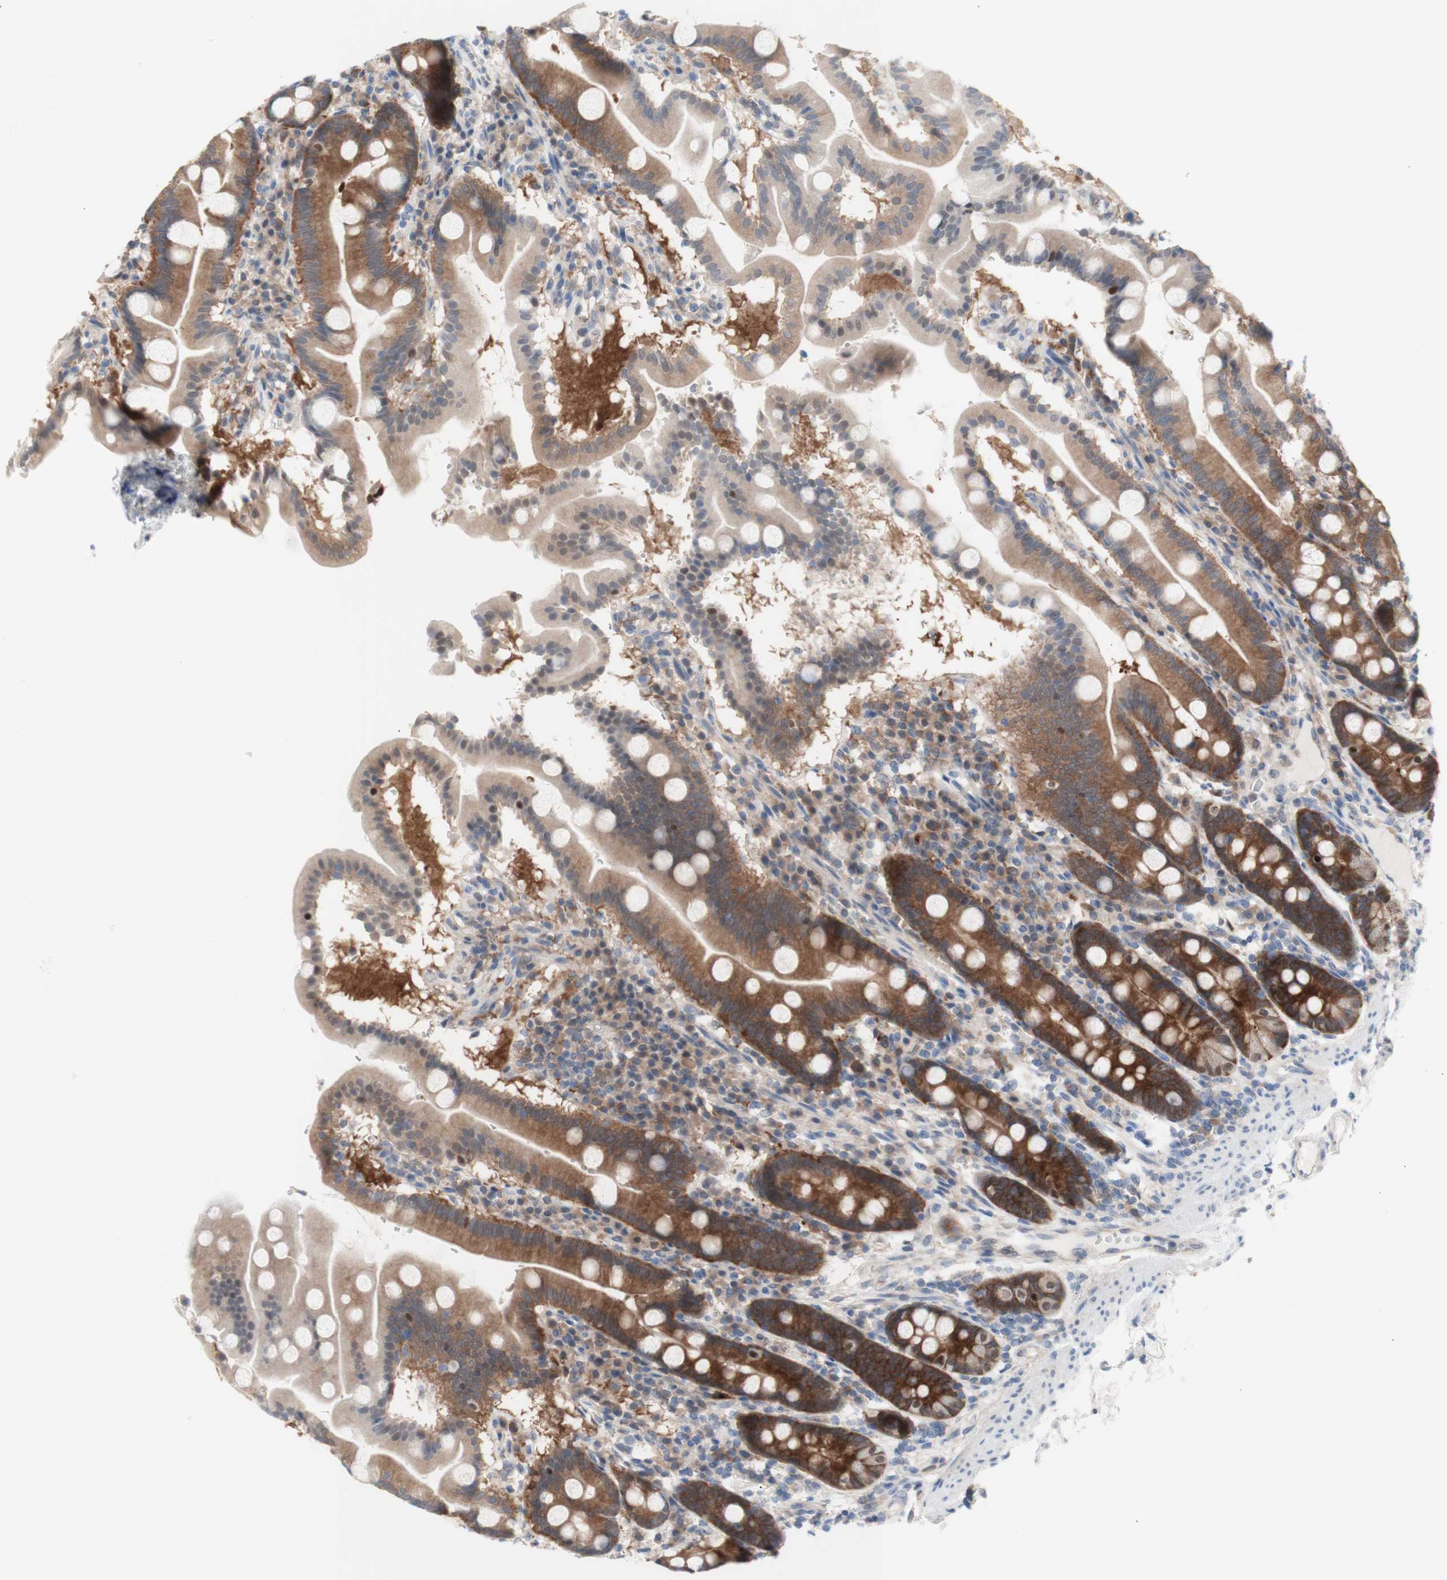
{"staining": {"intensity": "strong", "quantity": "25%-75%", "location": "cytoplasmic/membranous"}, "tissue": "duodenum", "cell_type": "Glandular cells", "image_type": "normal", "snomed": [{"axis": "morphology", "description": "Normal tissue, NOS"}, {"axis": "topography", "description": "Duodenum"}], "caption": "There is high levels of strong cytoplasmic/membranous positivity in glandular cells of normal duodenum, as demonstrated by immunohistochemical staining (brown color).", "gene": "PRMT5", "patient": {"sex": "male", "age": 50}}